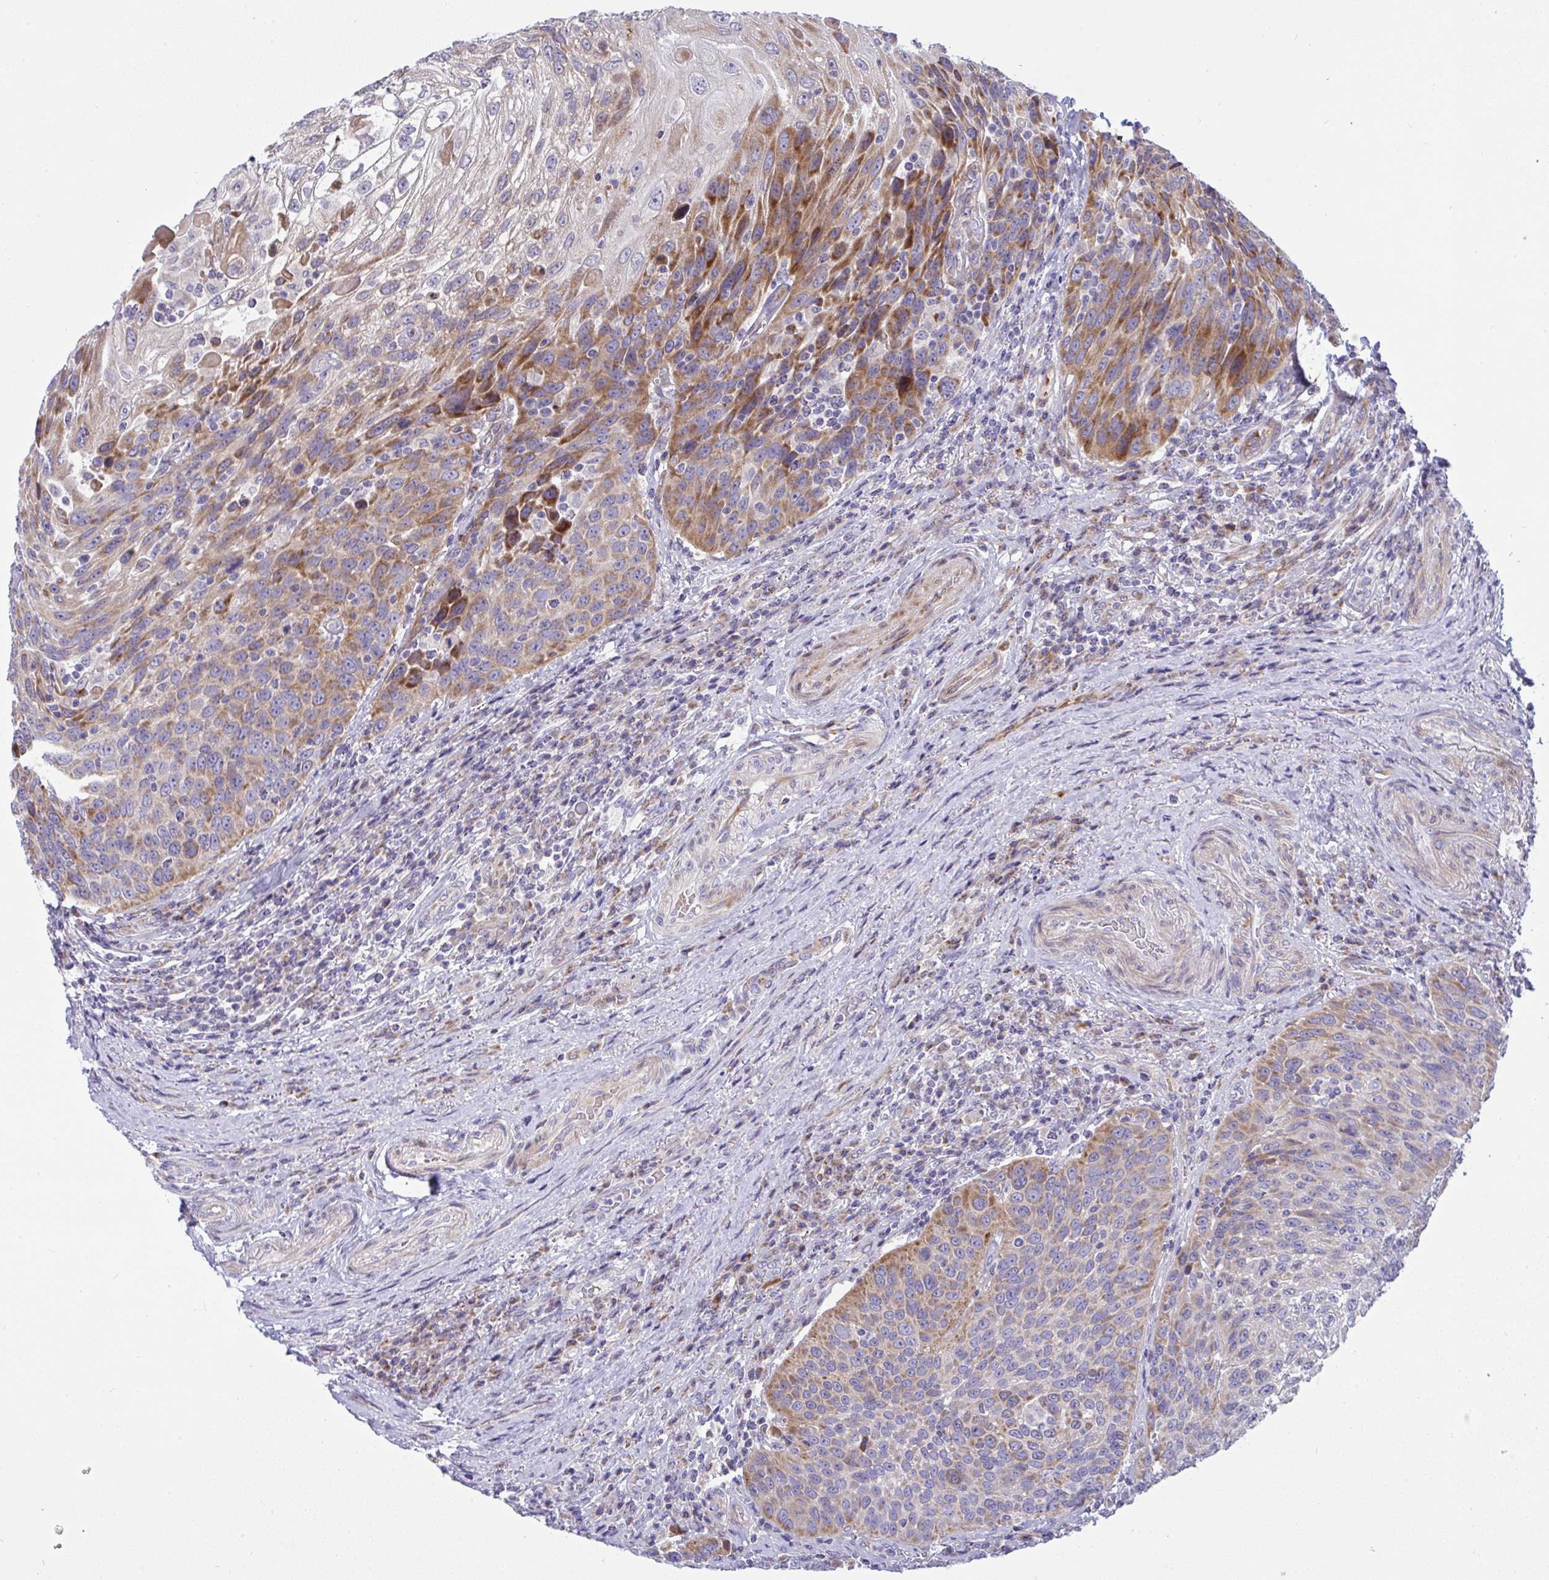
{"staining": {"intensity": "moderate", "quantity": "25%-75%", "location": "cytoplasmic/membranous"}, "tissue": "urothelial cancer", "cell_type": "Tumor cells", "image_type": "cancer", "snomed": [{"axis": "morphology", "description": "Urothelial carcinoma, High grade"}, {"axis": "topography", "description": "Urinary bladder"}], "caption": "A medium amount of moderate cytoplasmic/membranous positivity is appreciated in approximately 25%-75% of tumor cells in urothelial cancer tissue. (DAB IHC, brown staining for protein, blue staining for nuclei).", "gene": "NTN1", "patient": {"sex": "female", "age": 70}}